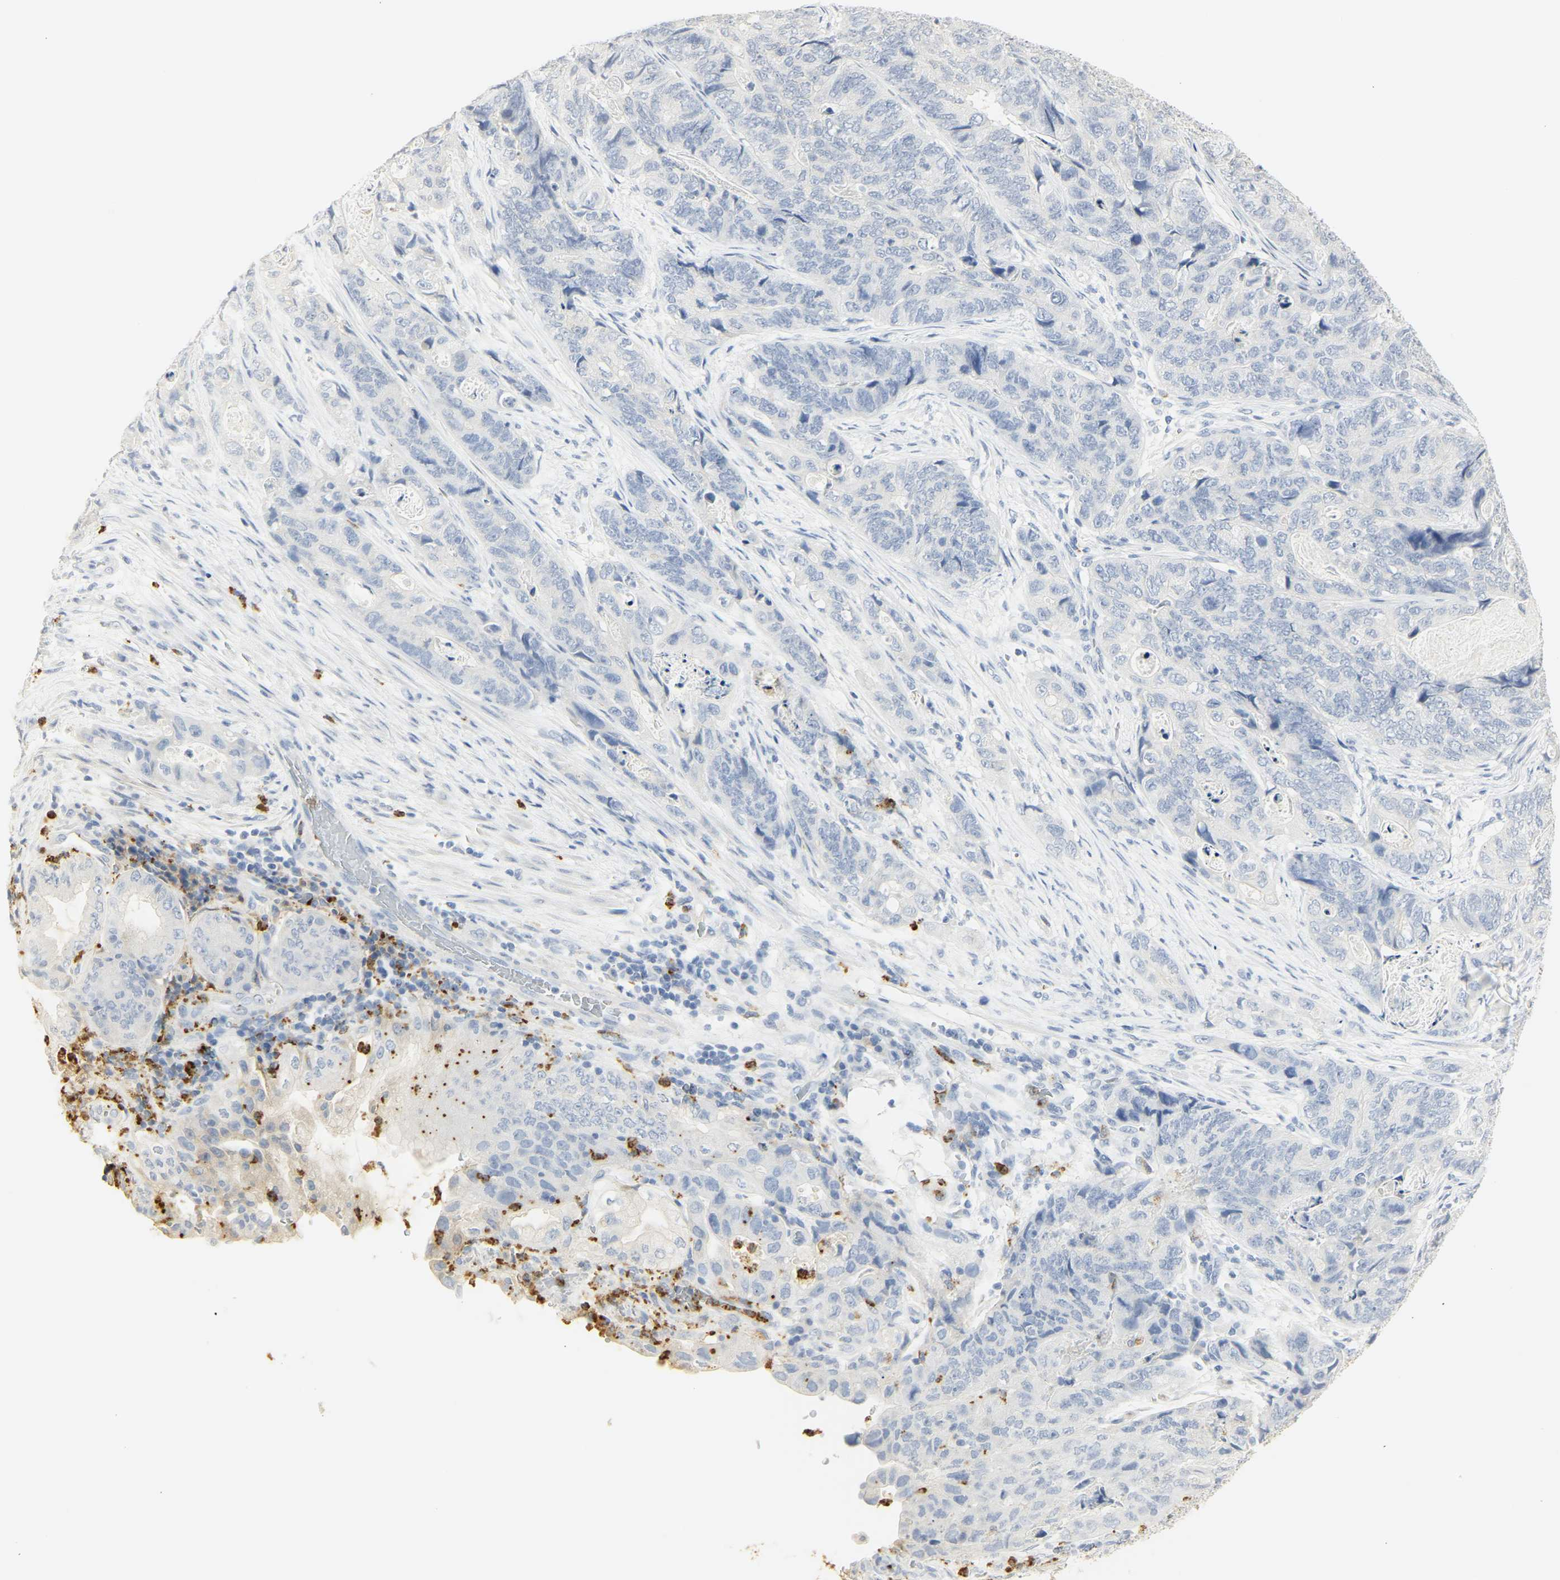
{"staining": {"intensity": "negative", "quantity": "none", "location": "none"}, "tissue": "stomach cancer", "cell_type": "Tumor cells", "image_type": "cancer", "snomed": [{"axis": "morphology", "description": "Adenocarcinoma, NOS"}, {"axis": "topography", "description": "Stomach"}], "caption": "An immunohistochemistry (IHC) image of stomach cancer (adenocarcinoma) is shown. There is no staining in tumor cells of stomach cancer (adenocarcinoma).", "gene": "MPO", "patient": {"sex": "female", "age": 89}}